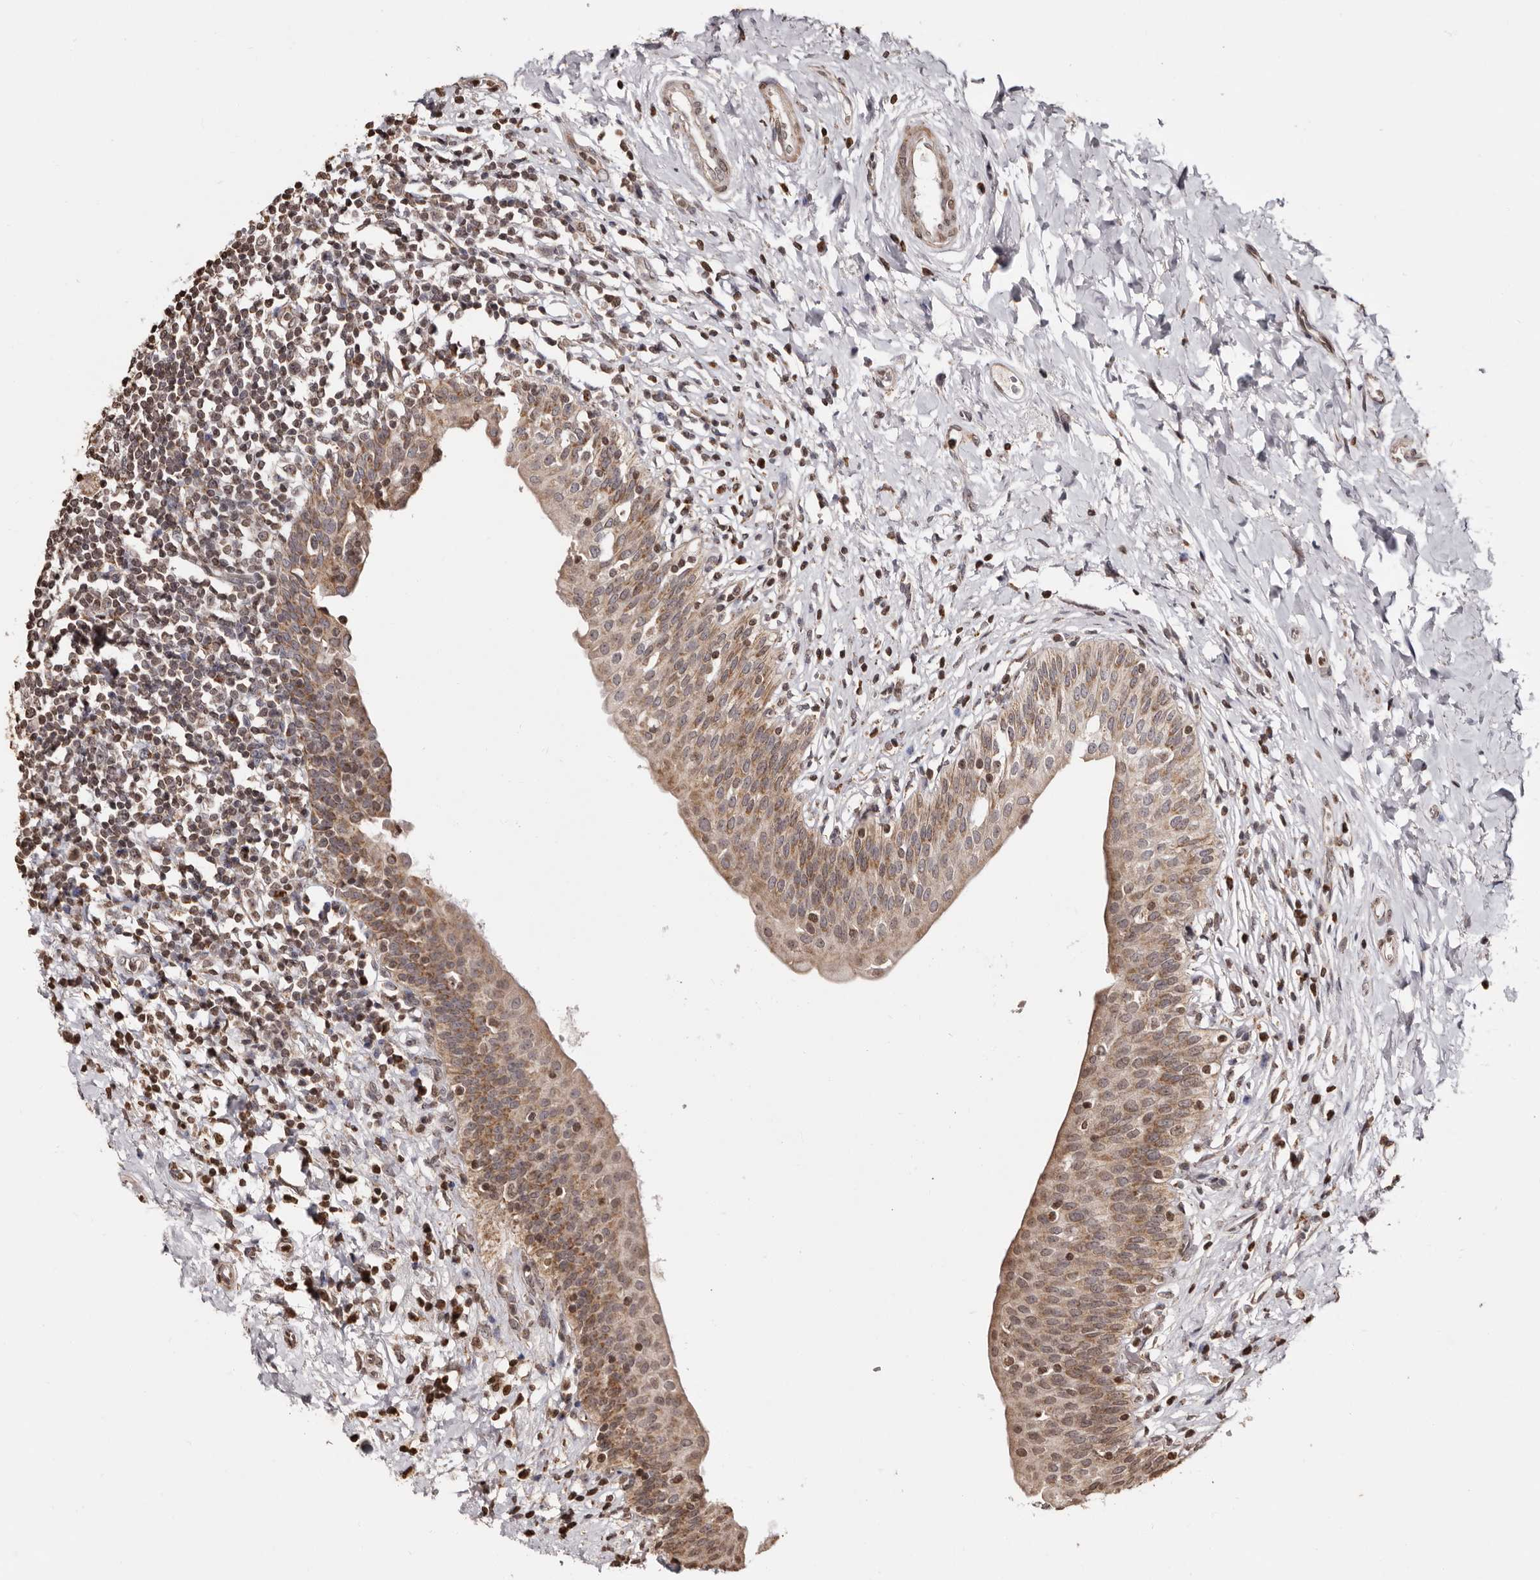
{"staining": {"intensity": "moderate", "quantity": ">75%", "location": "cytoplasmic/membranous,nuclear"}, "tissue": "urinary bladder", "cell_type": "Urothelial cells", "image_type": "normal", "snomed": [{"axis": "morphology", "description": "Normal tissue, NOS"}, {"axis": "topography", "description": "Urinary bladder"}], "caption": "Immunohistochemistry image of normal urinary bladder: urinary bladder stained using IHC demonstrates medium levels of moderate protein expression localized specifically in the cytoplasmic/membranous,nuclear of urothelial cells, appearing as a cytoplasmic/membranous,nuclear brown color.", "gene": "CCDC190", "patient": {"sex": "male", "age": 83}}